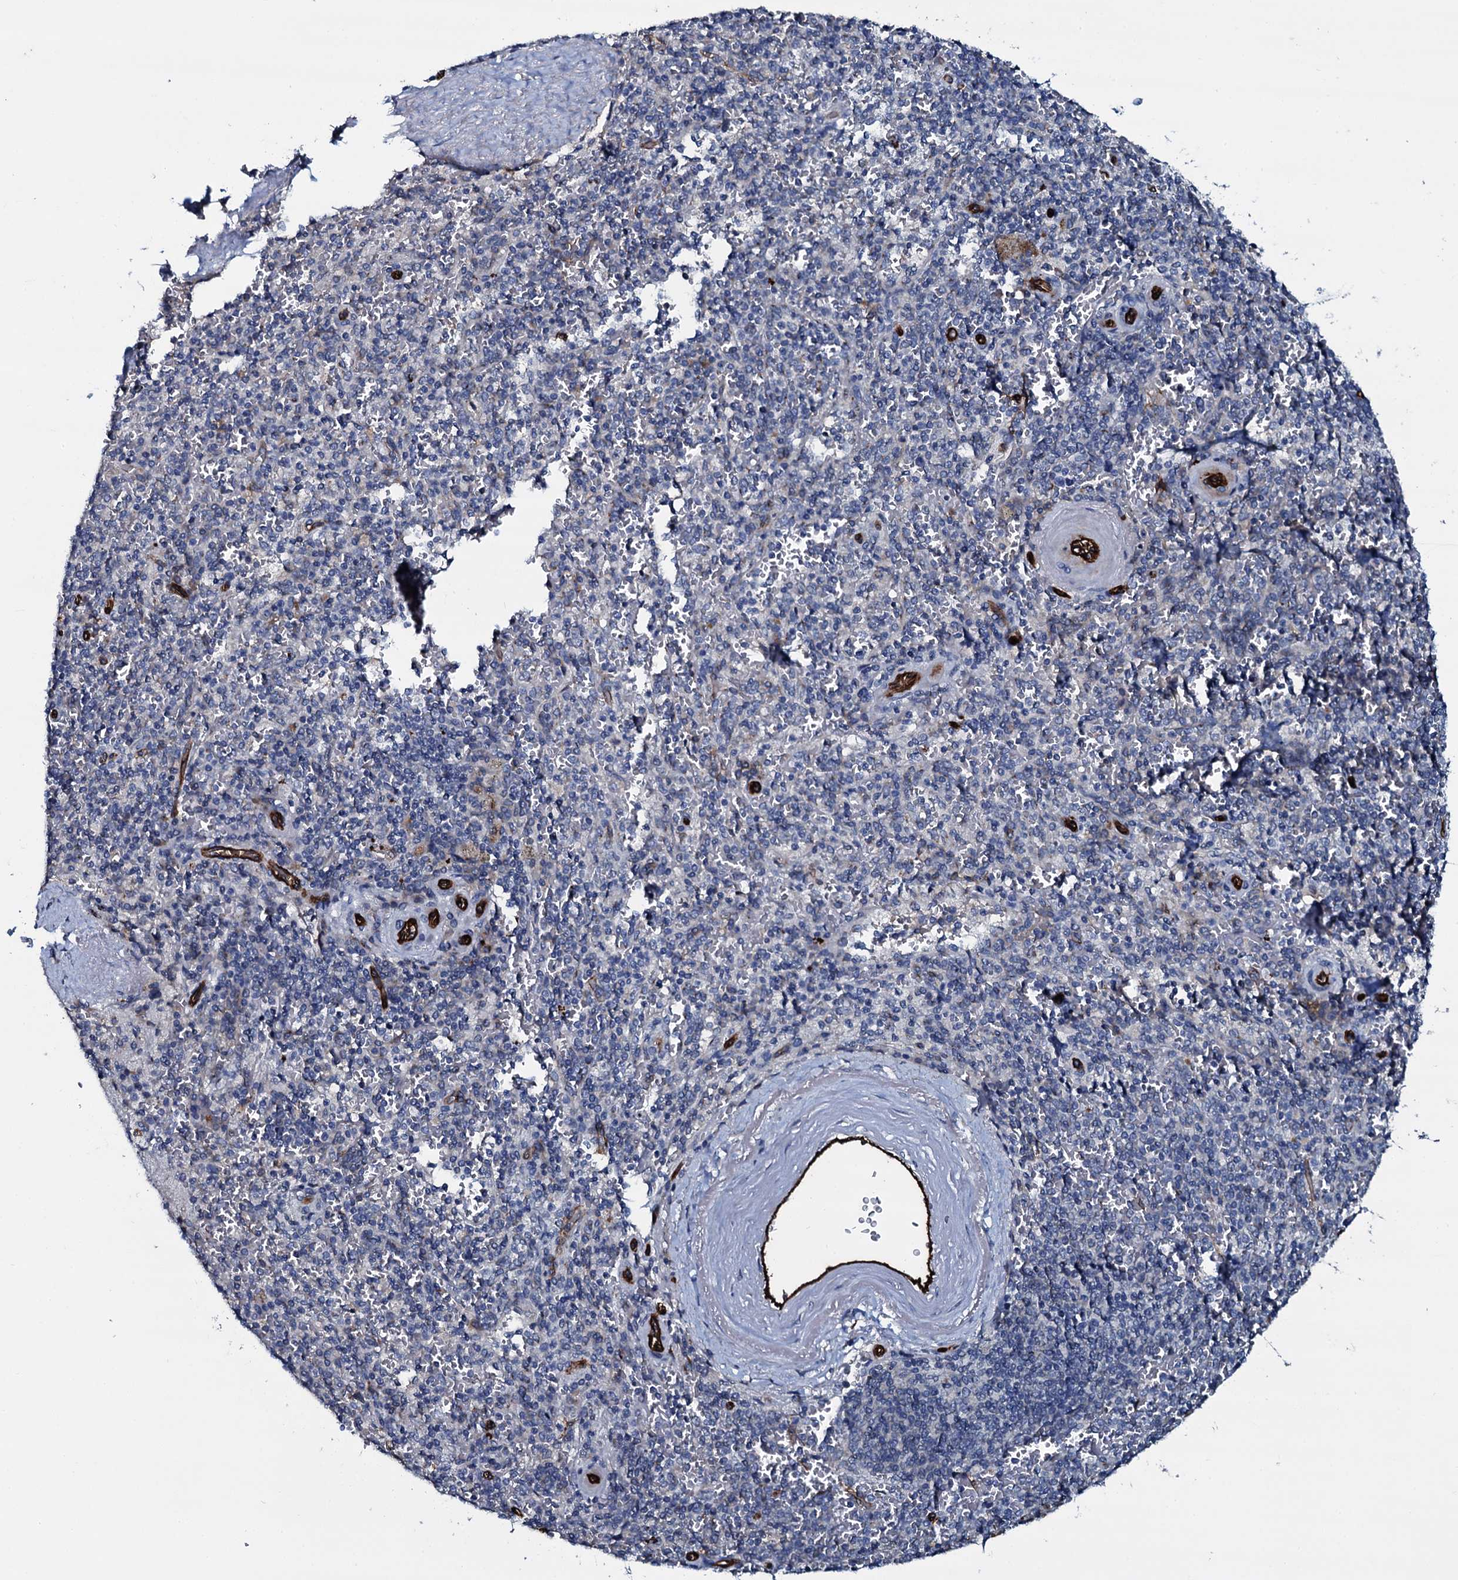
{"staining": {"intensity": "negative", "quantity": "none", "location": "none"}, "tissue": "spleen", "cell_type": "Cells in red pulp", "image_type": "normal", "snomed": [{"axis": "morphology", "description": "Normal tissue, NOS"}, {"axis": "topography", "description": "Spleen"}], "caption": "Immunohistochemistry photomicrograph of benign human spleen stained for a protein (brown), which displays no staining in cells in red pulp.", "gene": "CLEC14A", "patient": {"sex": "male", "age": 82}}